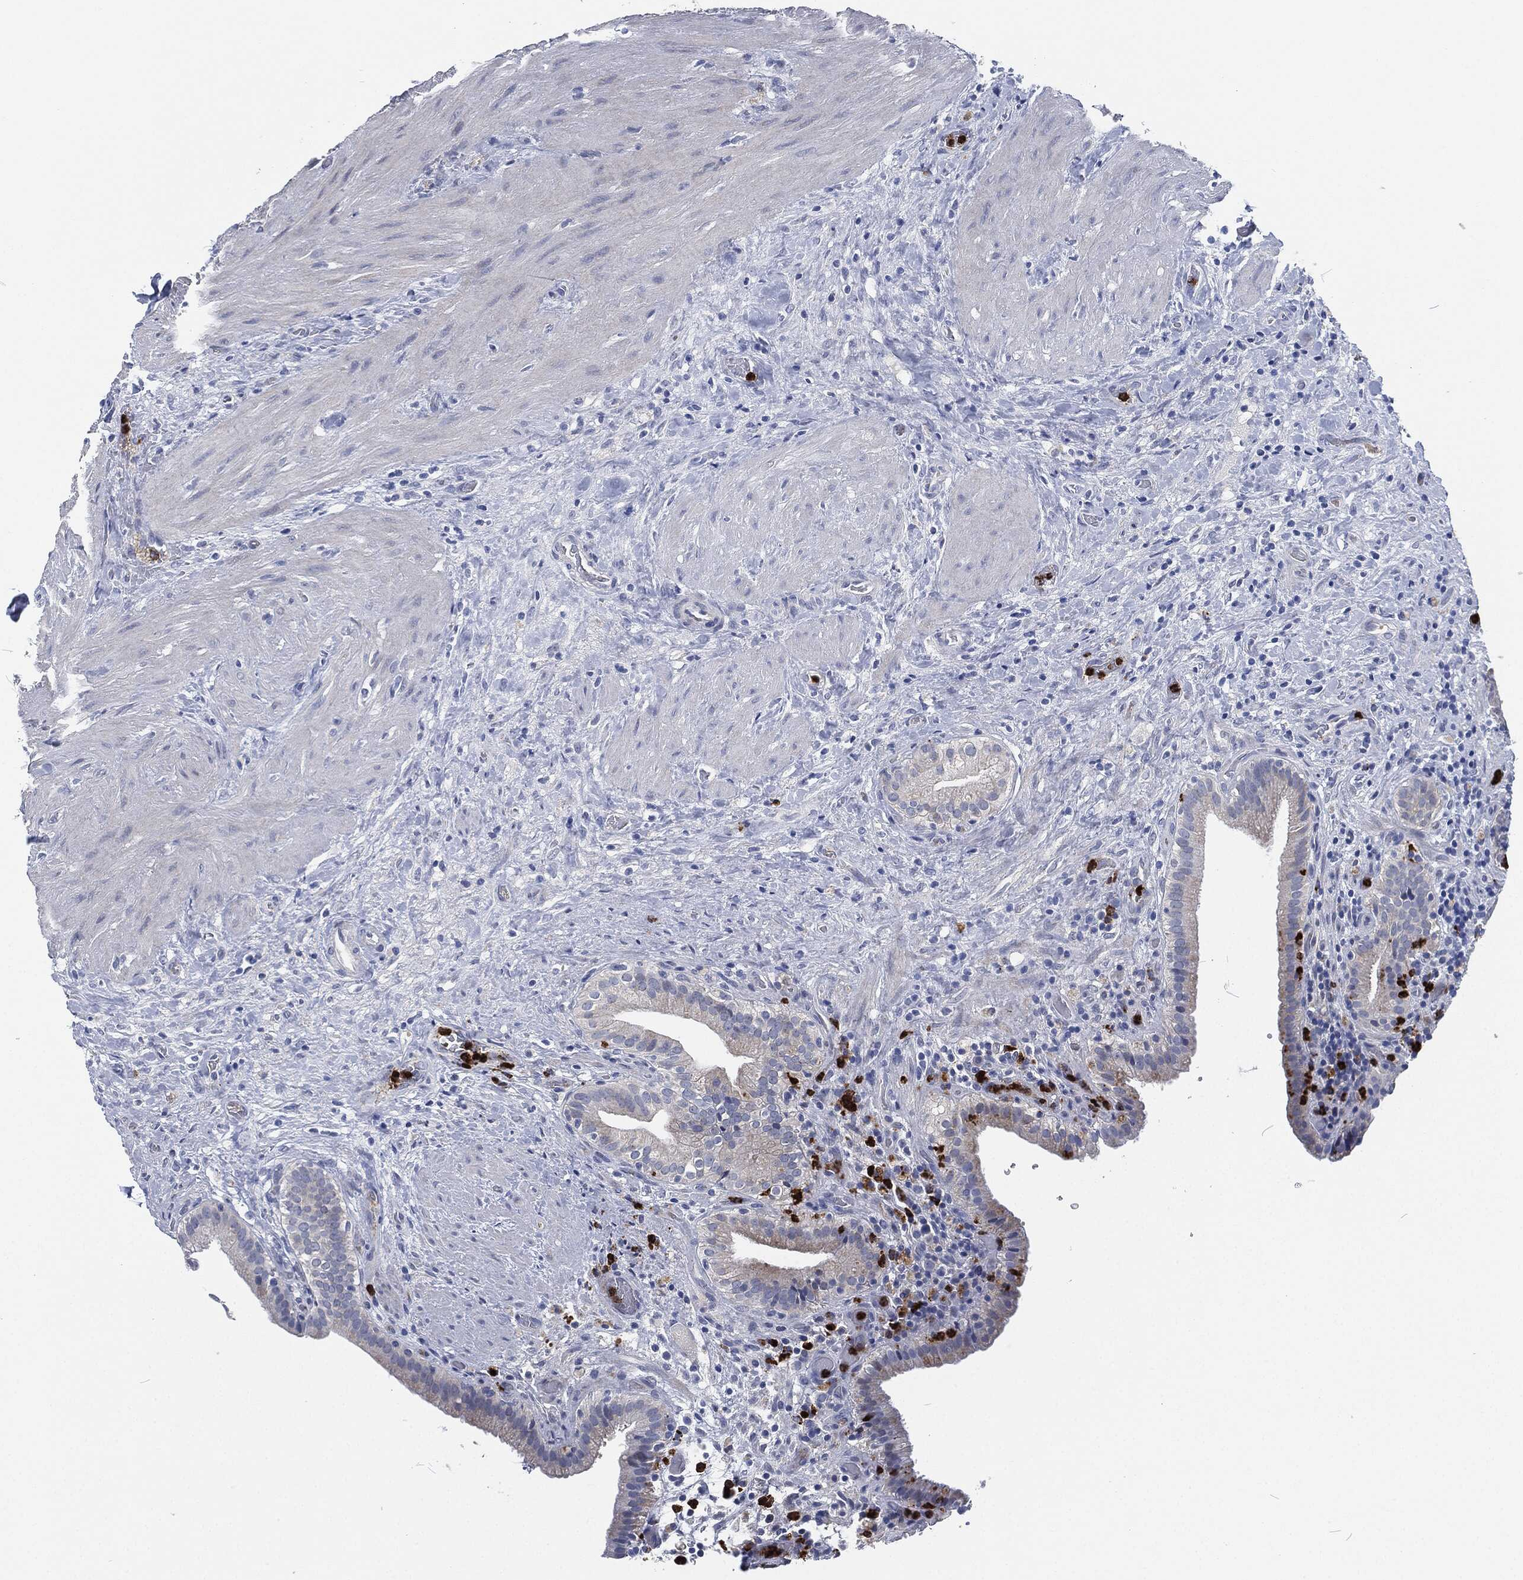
{"staining": {"intensity": "negative", "quantity": "none", "location": "none"}, "tissue": "gallbladder", "cell_type": "Glandular cells", "image_type": "normal", "snomed": [{"axis": "morphology", "description": "Normal tissue, NOS"}, {"axis": "topography", "description": "Gallbladder"}], "caption": "Immunohistochemical staining of normal human gallbladder exhibits no significant positivity in glandular cells.", "gene": "MPO", "patient": {"sex": "male", "age": 62}}